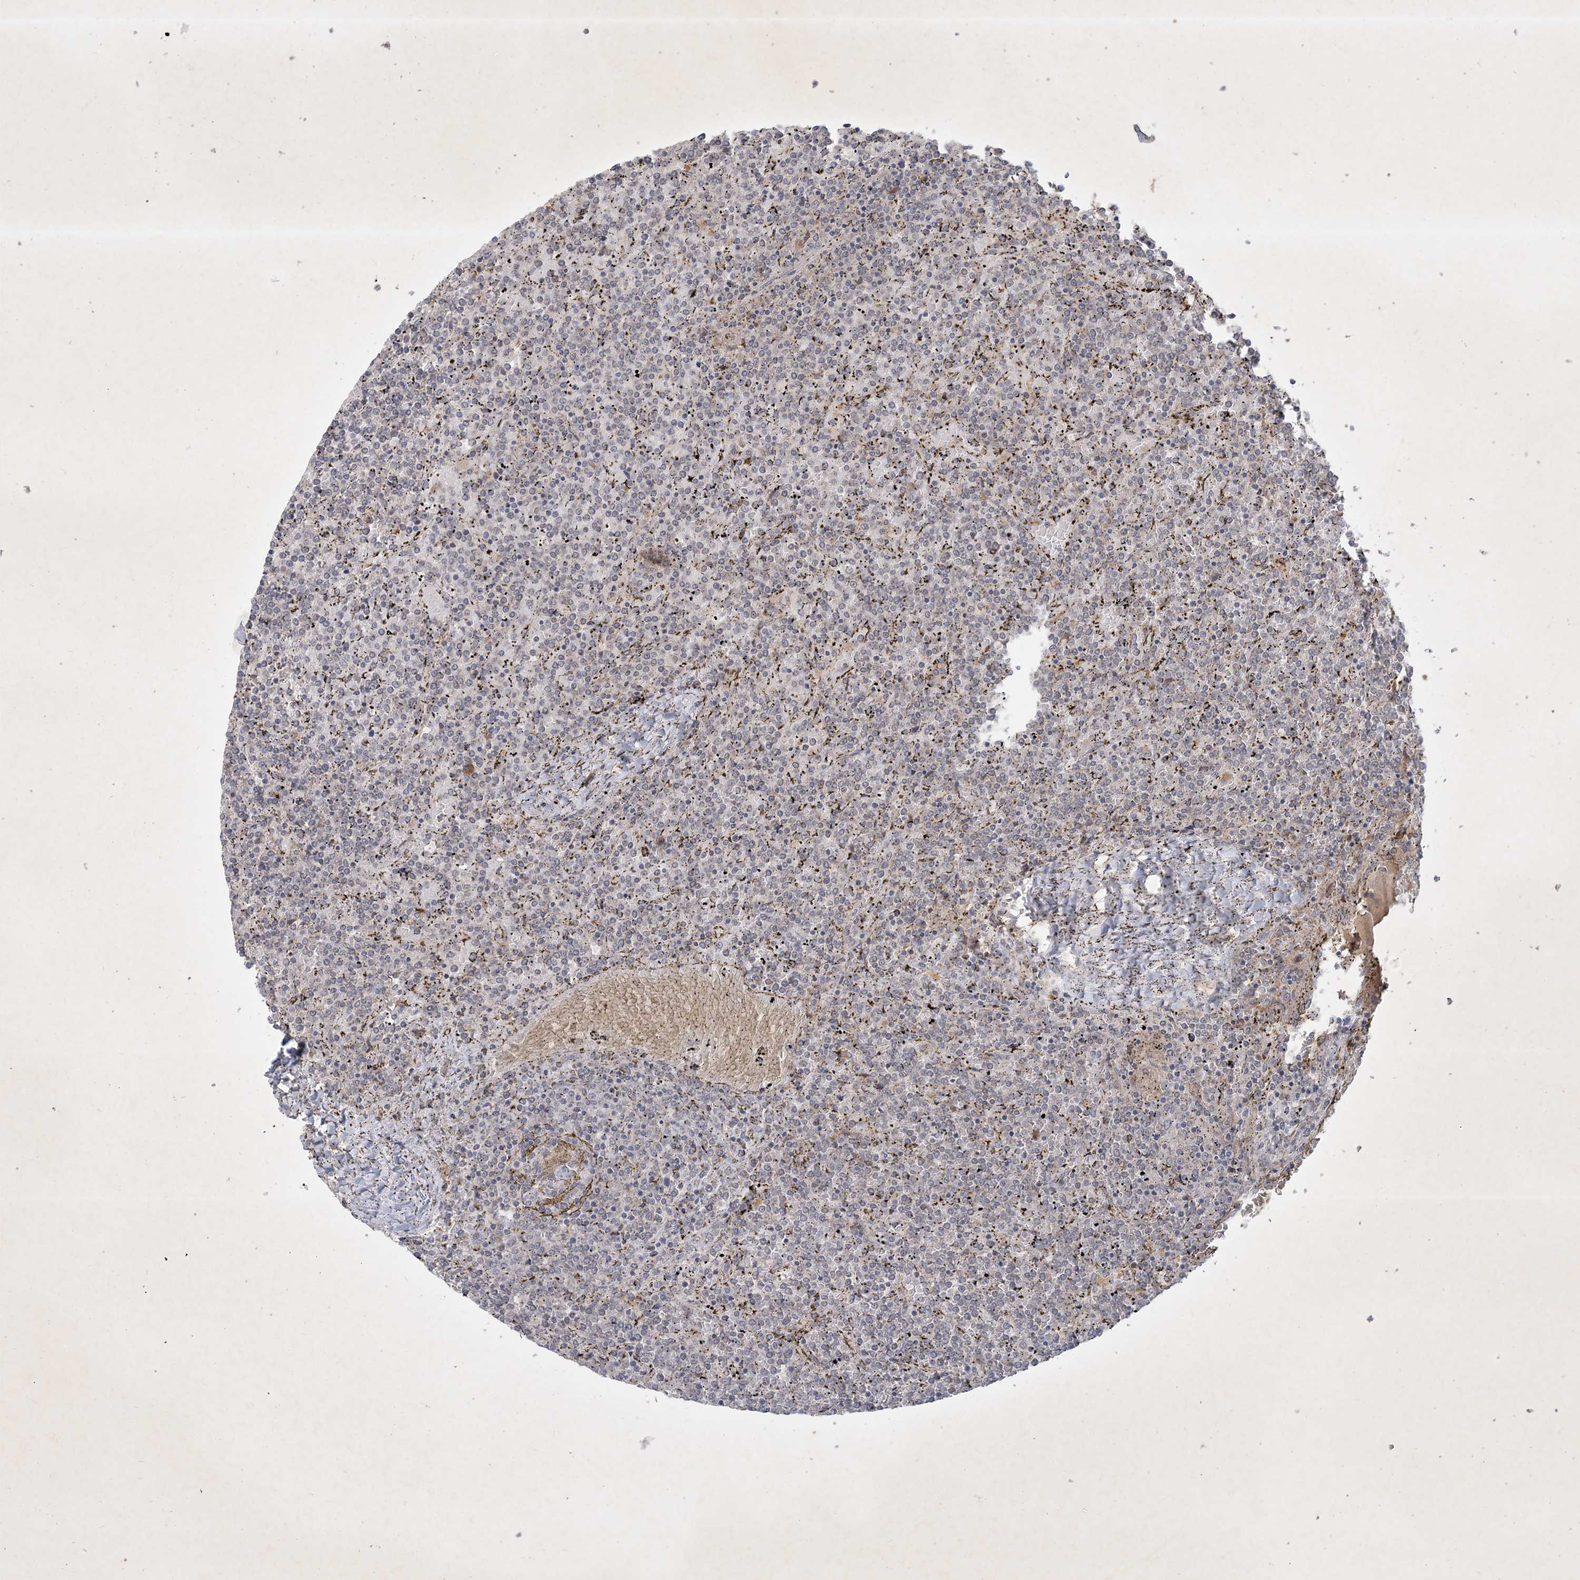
{"staining": {"intensity": "negative", "quantity": "none", "location": "none"}, "tissue": "lymphoma", "cell_type": "Tumor cells", "image_type": "cancer", "snomed": [{"axis": "morphology", "description": "Malignant lymphoma, non-Hodgkin's type, Low grade"}, {"axis": "topography", "description": "Spleen"}], "caption": "DAB (3,3'-diaminobenzidine) immunohistochemical staining of lymphoma demonstrates no significant staining in tumor cells.", "gene": "BOD1", "patient": {"sex": "female", "age": 19}}